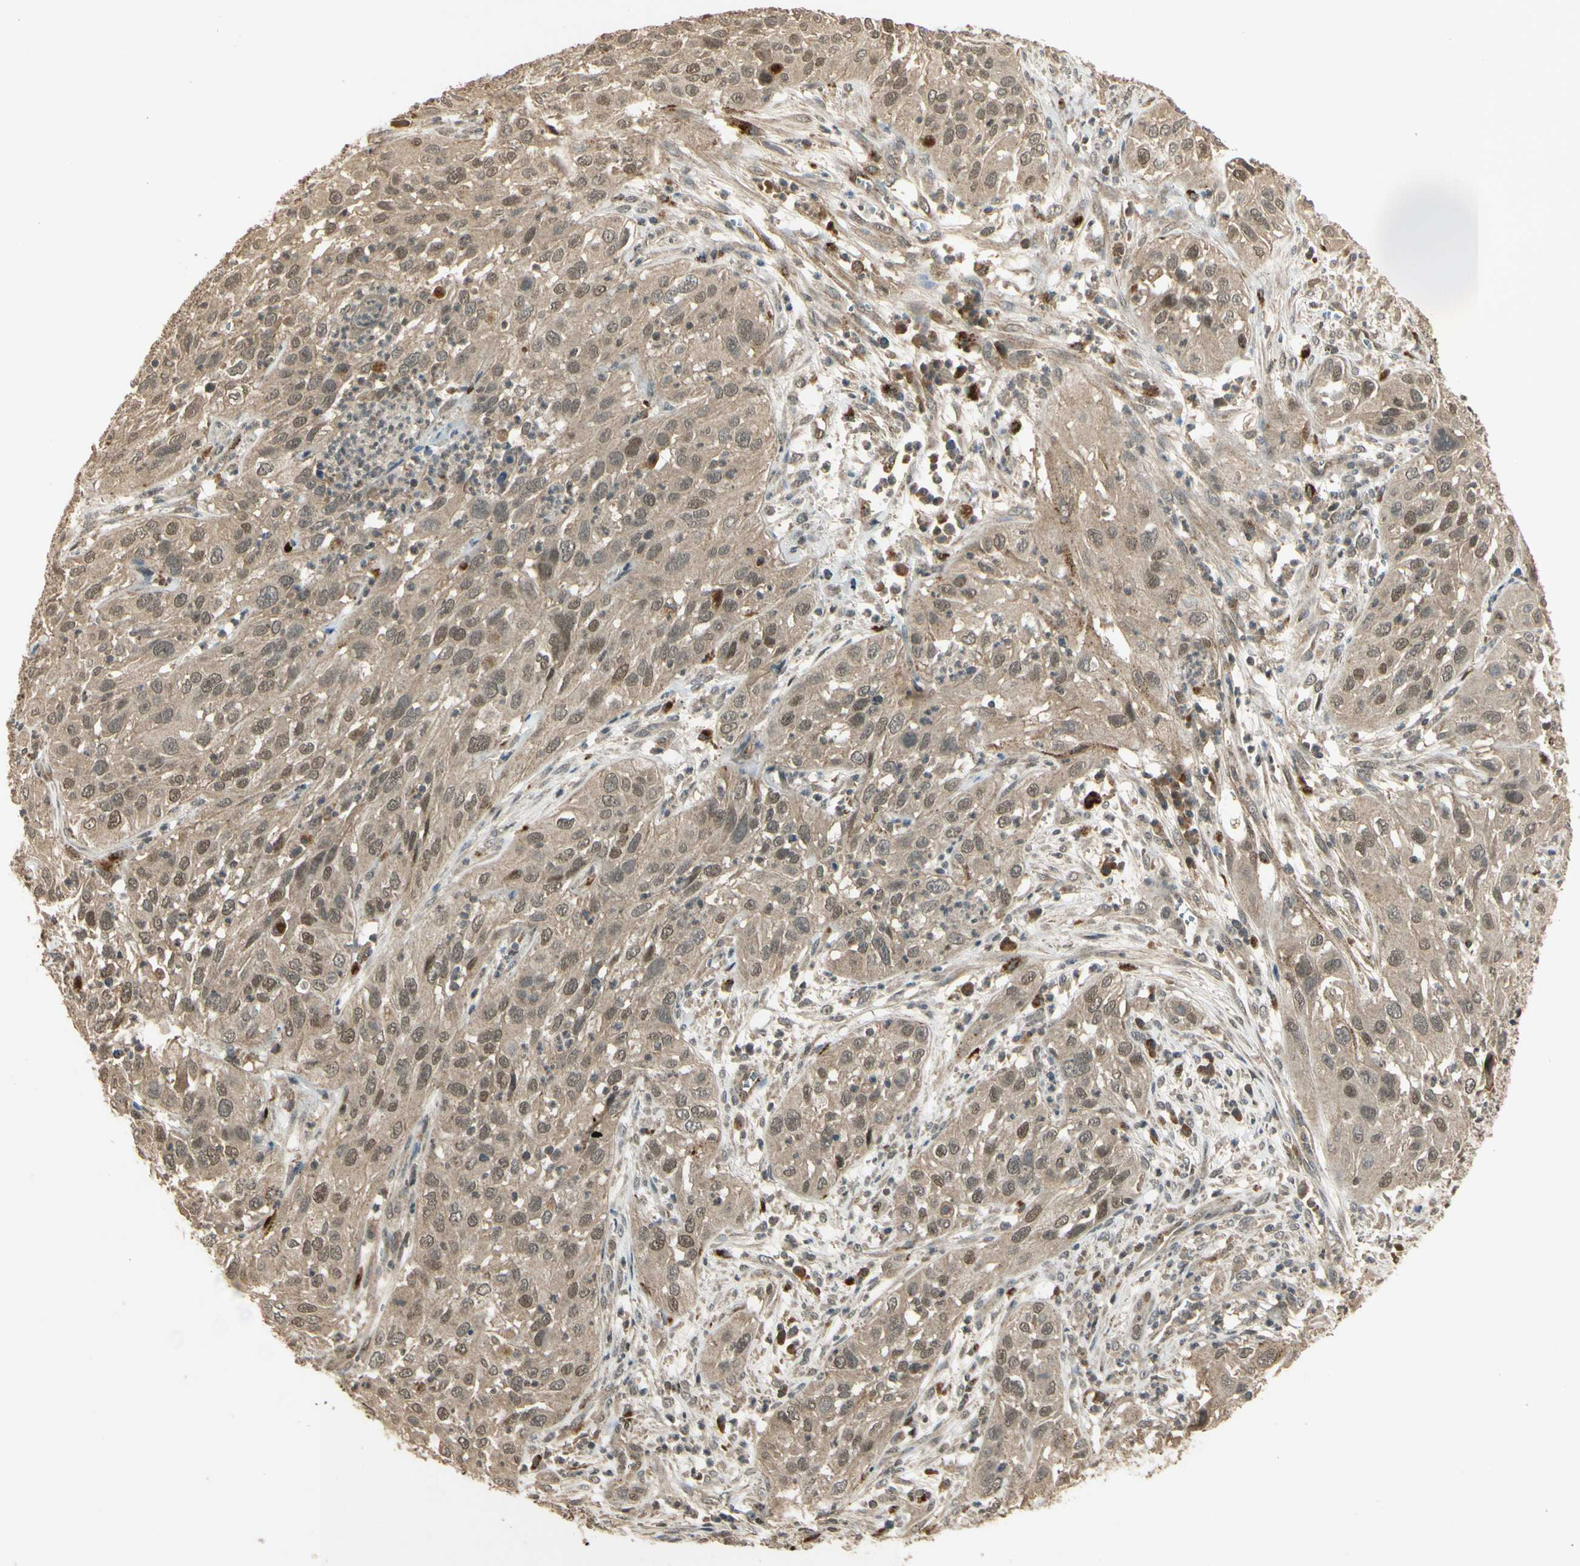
{"staining": {"intensity": "weak", "quantity": ">75%", "location": "cytoplasmic/membranous,nuclear"}, "tissue": "cervical cancer", "cell_type": "Tumor cells", "image_type": "cancer", "snomed": [{"axis": "morphology", "description": "Squamous cell carcinoma, NOS"}, {"axis": "topography", "description": "Cervix"}], "caption": "Immunohistochemistry (IHC) of human cervical cancer demonstrates low levels of weak cytoplasmic/membranous and nuclear expression in about >75% of tumor cells.", "gene": "GMEB2", "patient": {"sex": "female", "age": 32}}